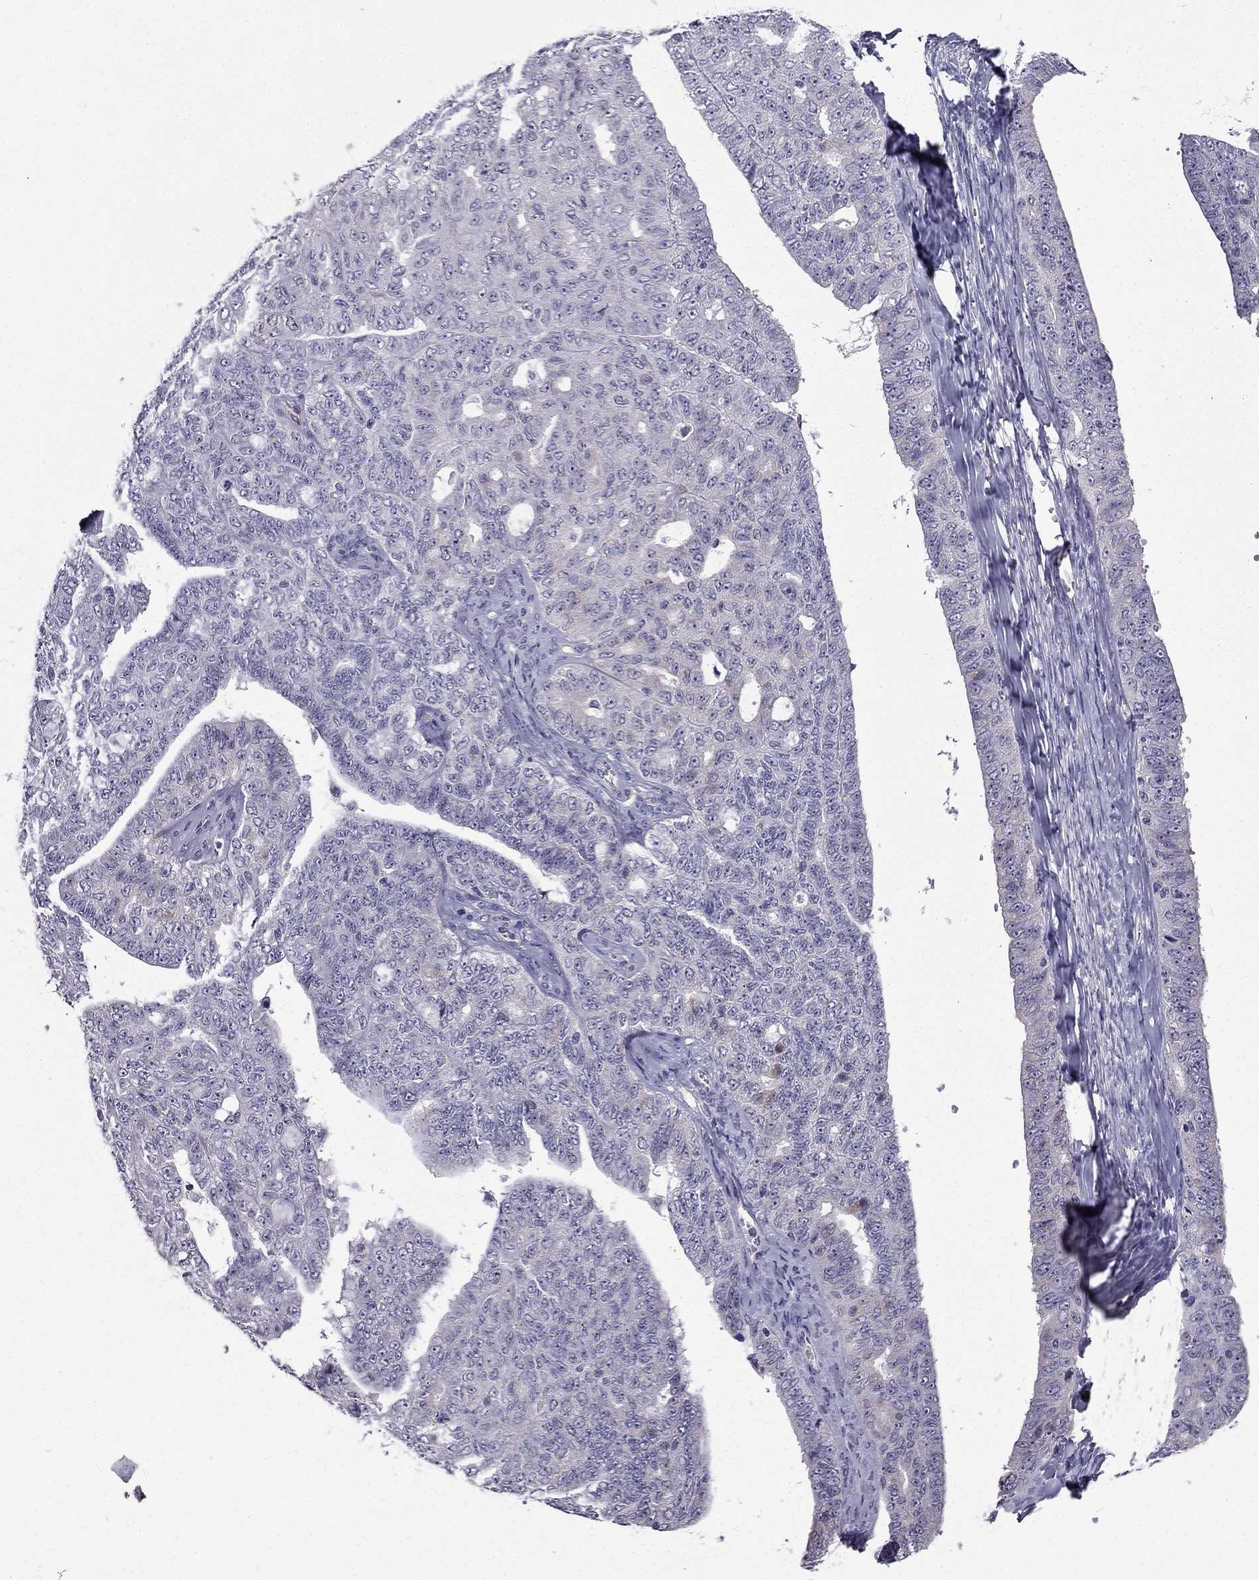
{"staining": {"intensity": "negative", "quantity": "none", "location": "none"}, "tissue": "ovarian cancer", "cell_type": "Tumor cells", "image_type": "cancer", "snomed": [{"axis": "morphology", "description": "Cystadenocarcinoma, serous, NOS"}, {"axis": "topography", "description": "Ovary"}], "caption": "The immunohistochemistry photomicrograph has no significant expression in tumor cells of ovarian cancer tissue.", "gene": "SLC6A2", "patient": {"sex": "female", "age": 71}}